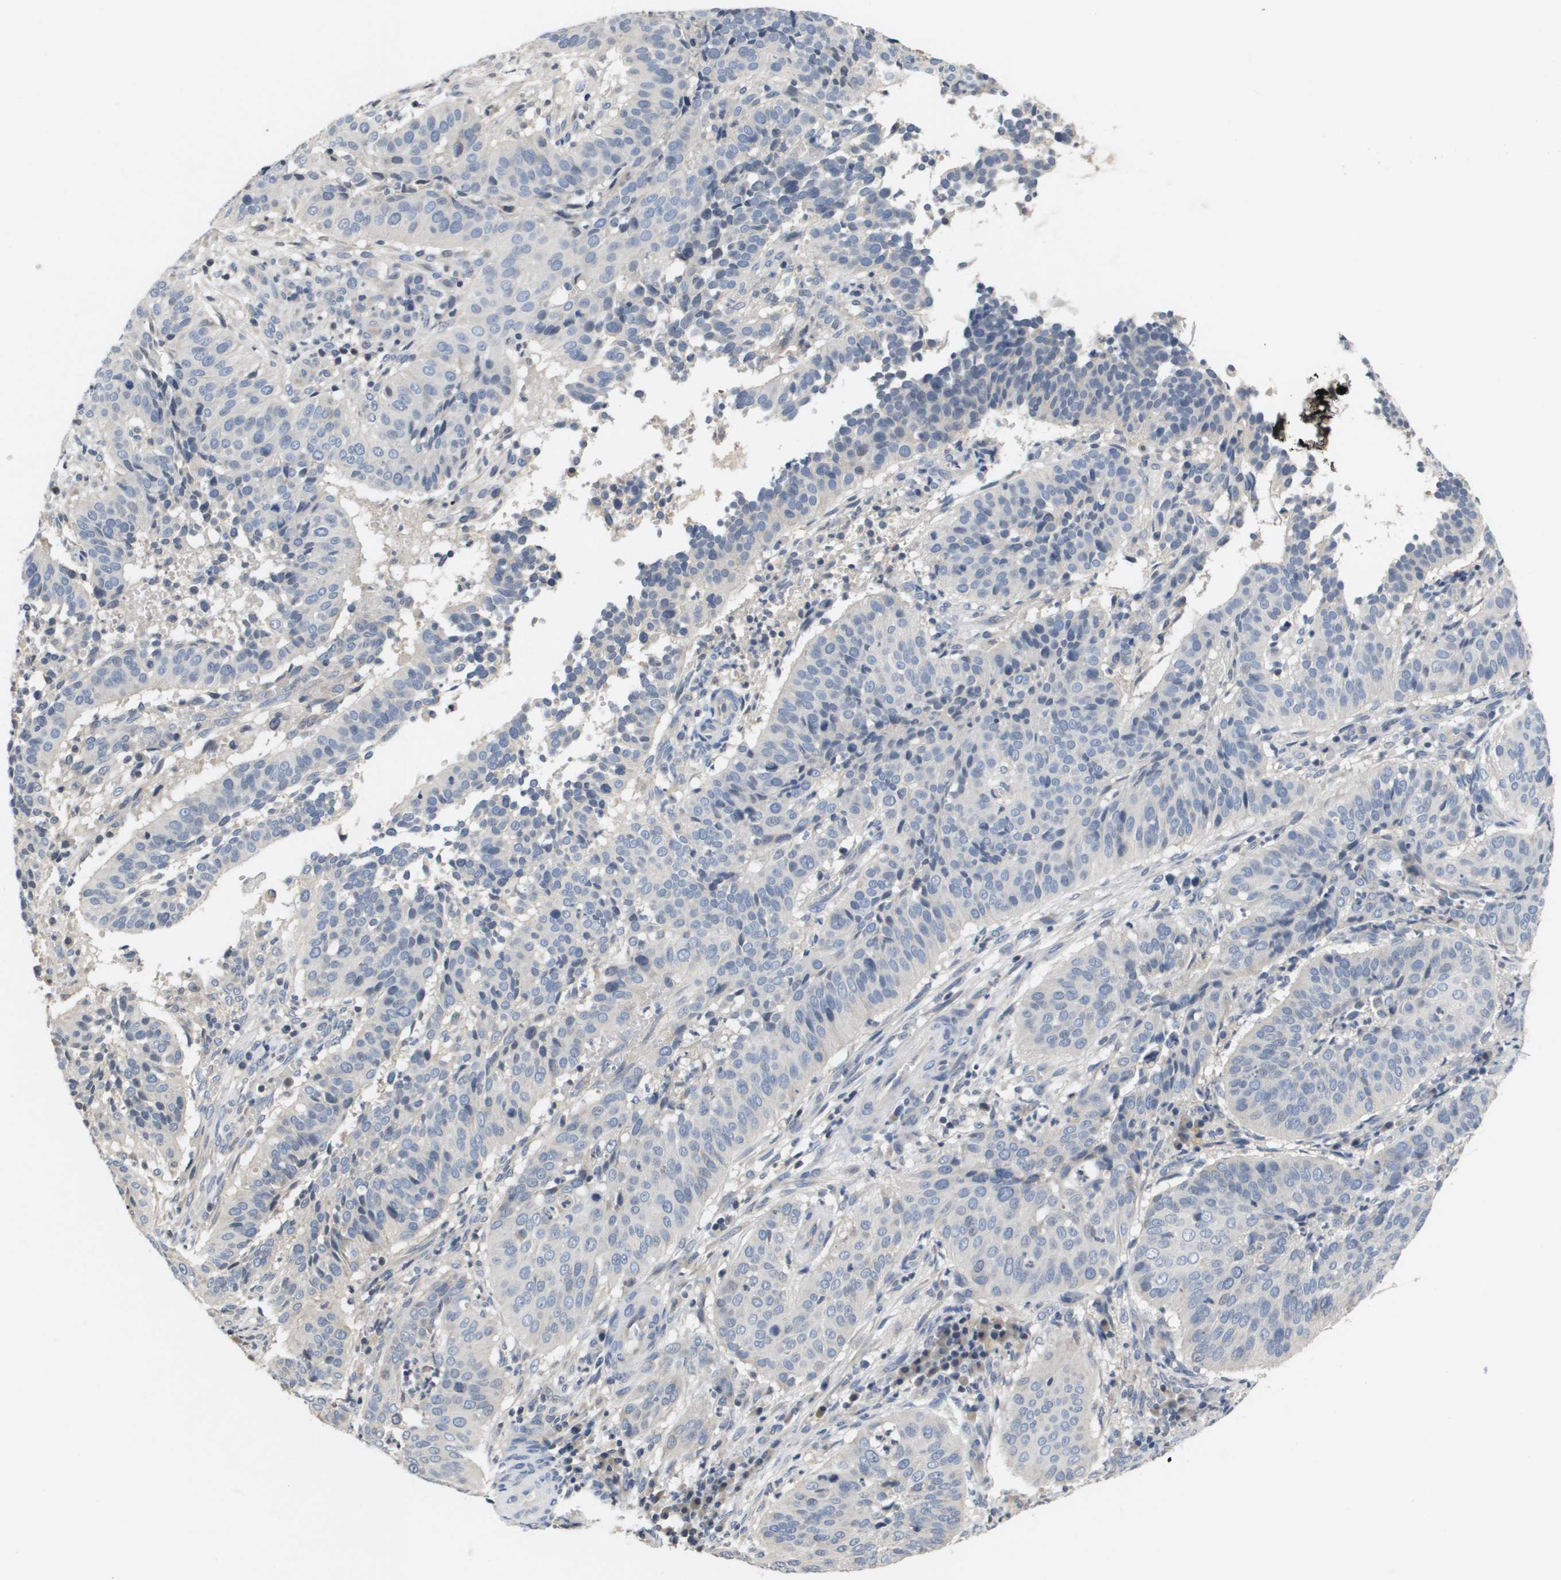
{"staining": {"intensity": "negative", "quantity": "none", "location": "none"}, "tissue": "cervical cancer", "cell_type": "Tumor cells", "image_type": "cancer", "snomed": [{"axis": "morphology", "description": "Normal tissue, NOS"}, {"axis": "morphology", "description": "Squamous cell carcinoma, NOS"}, {"axis": "topography", "description": "Cervix"}], "caption": "DAB immunohistochemical staining of human squamous cell carcinoma (cervical) shows no significant positivity in tumor cells.", "gene": "CAPN11", "patient": {"sex": "female", "age": 39}}